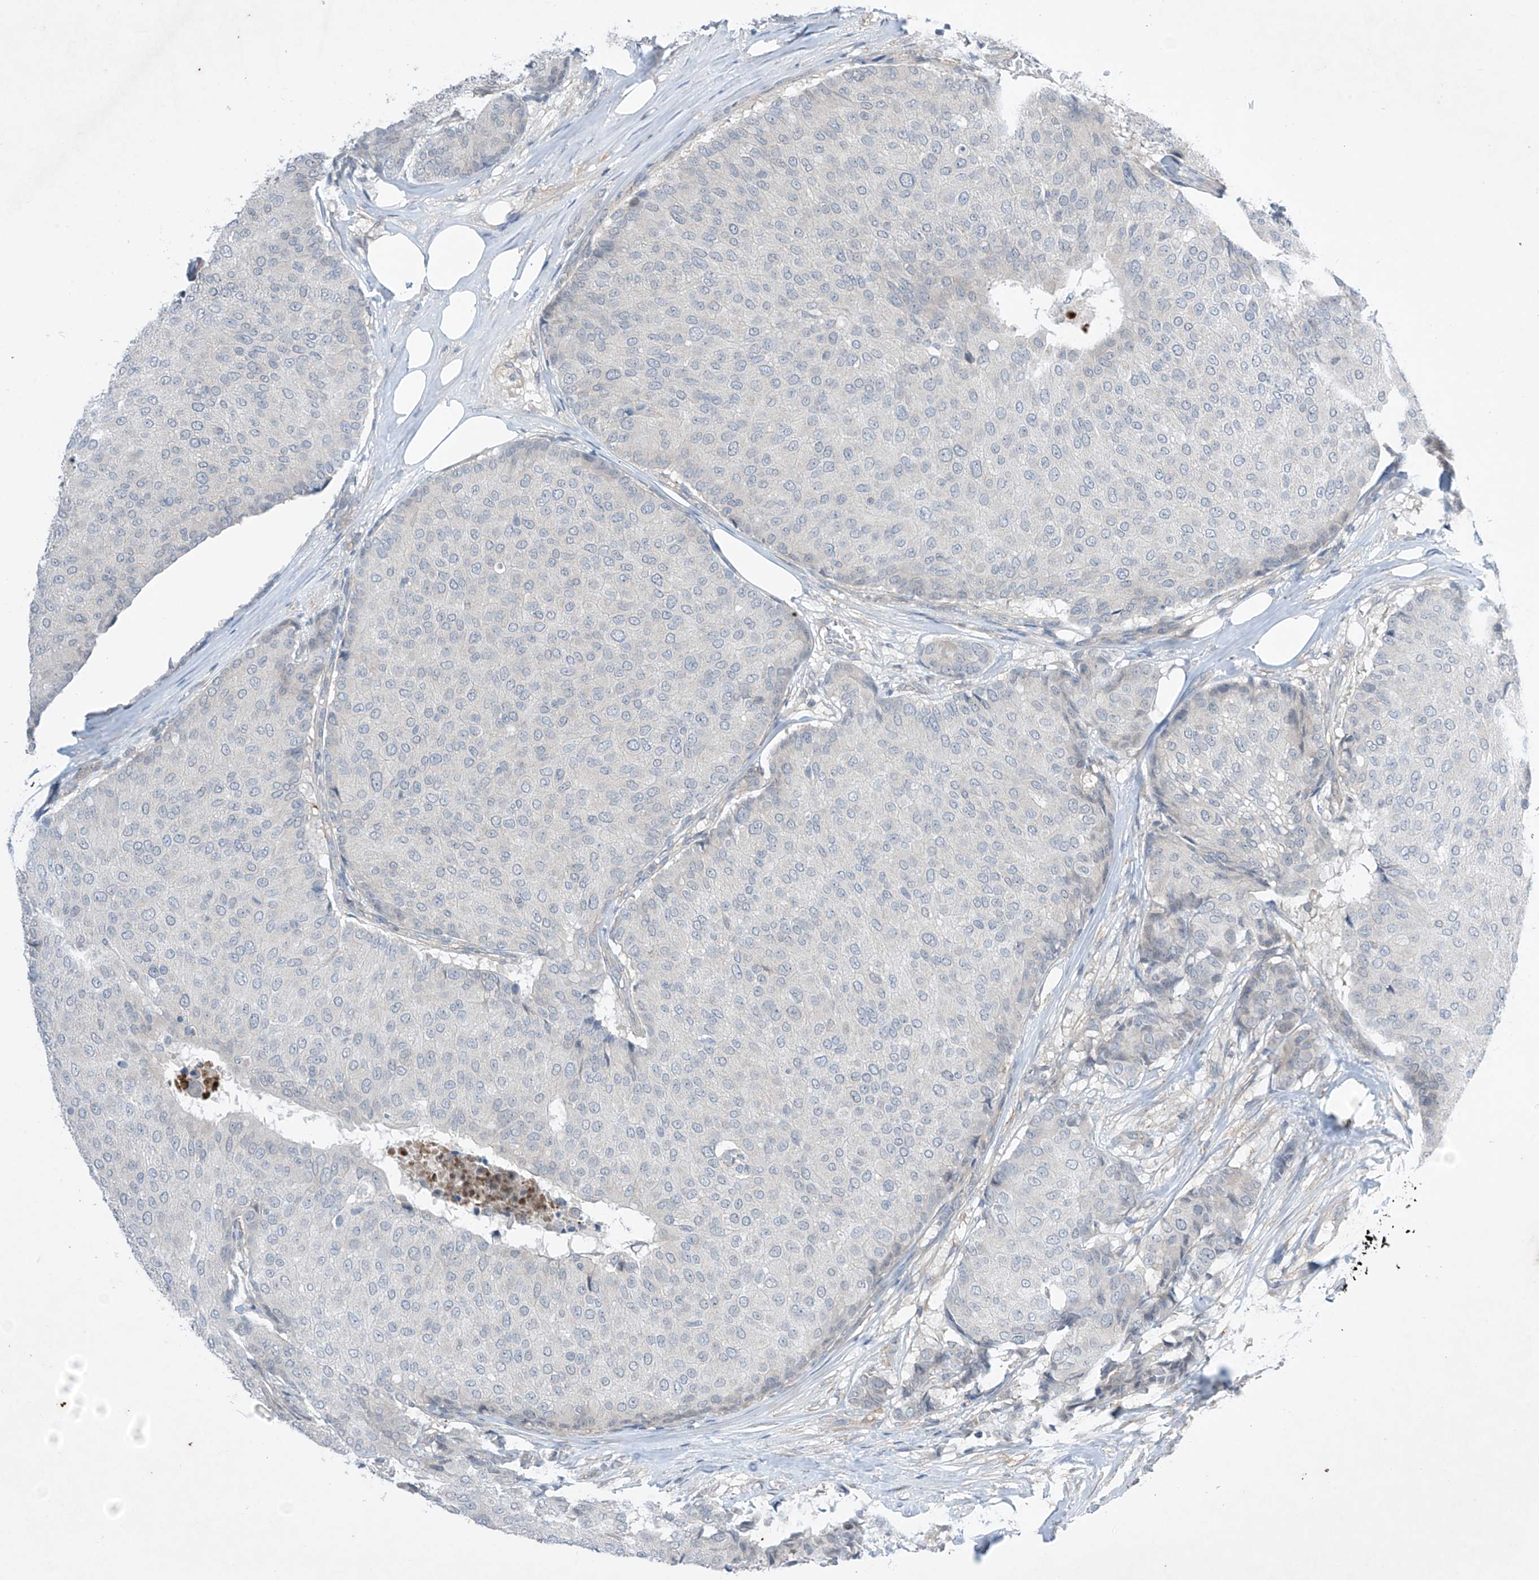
{"staining": {"intensity": "negative", "quantity": "none", "location": "none"}, "tissue": "breast cancer", "cell_type": "Tumor cells", "image_type": "cancer", "snomed": [{"axis": "morphology", "description": "Duct carcinoma"}, {"axis": "topography", "description": "Breast"}], "caption": "This image is of breast cancer stained with IHC to label a protein in brown with the nuclei are counter-stained blue. There is no staining in tumor cells.", "gene": "ABLIM2", "patient": {"sex": "female", "age": 75}}